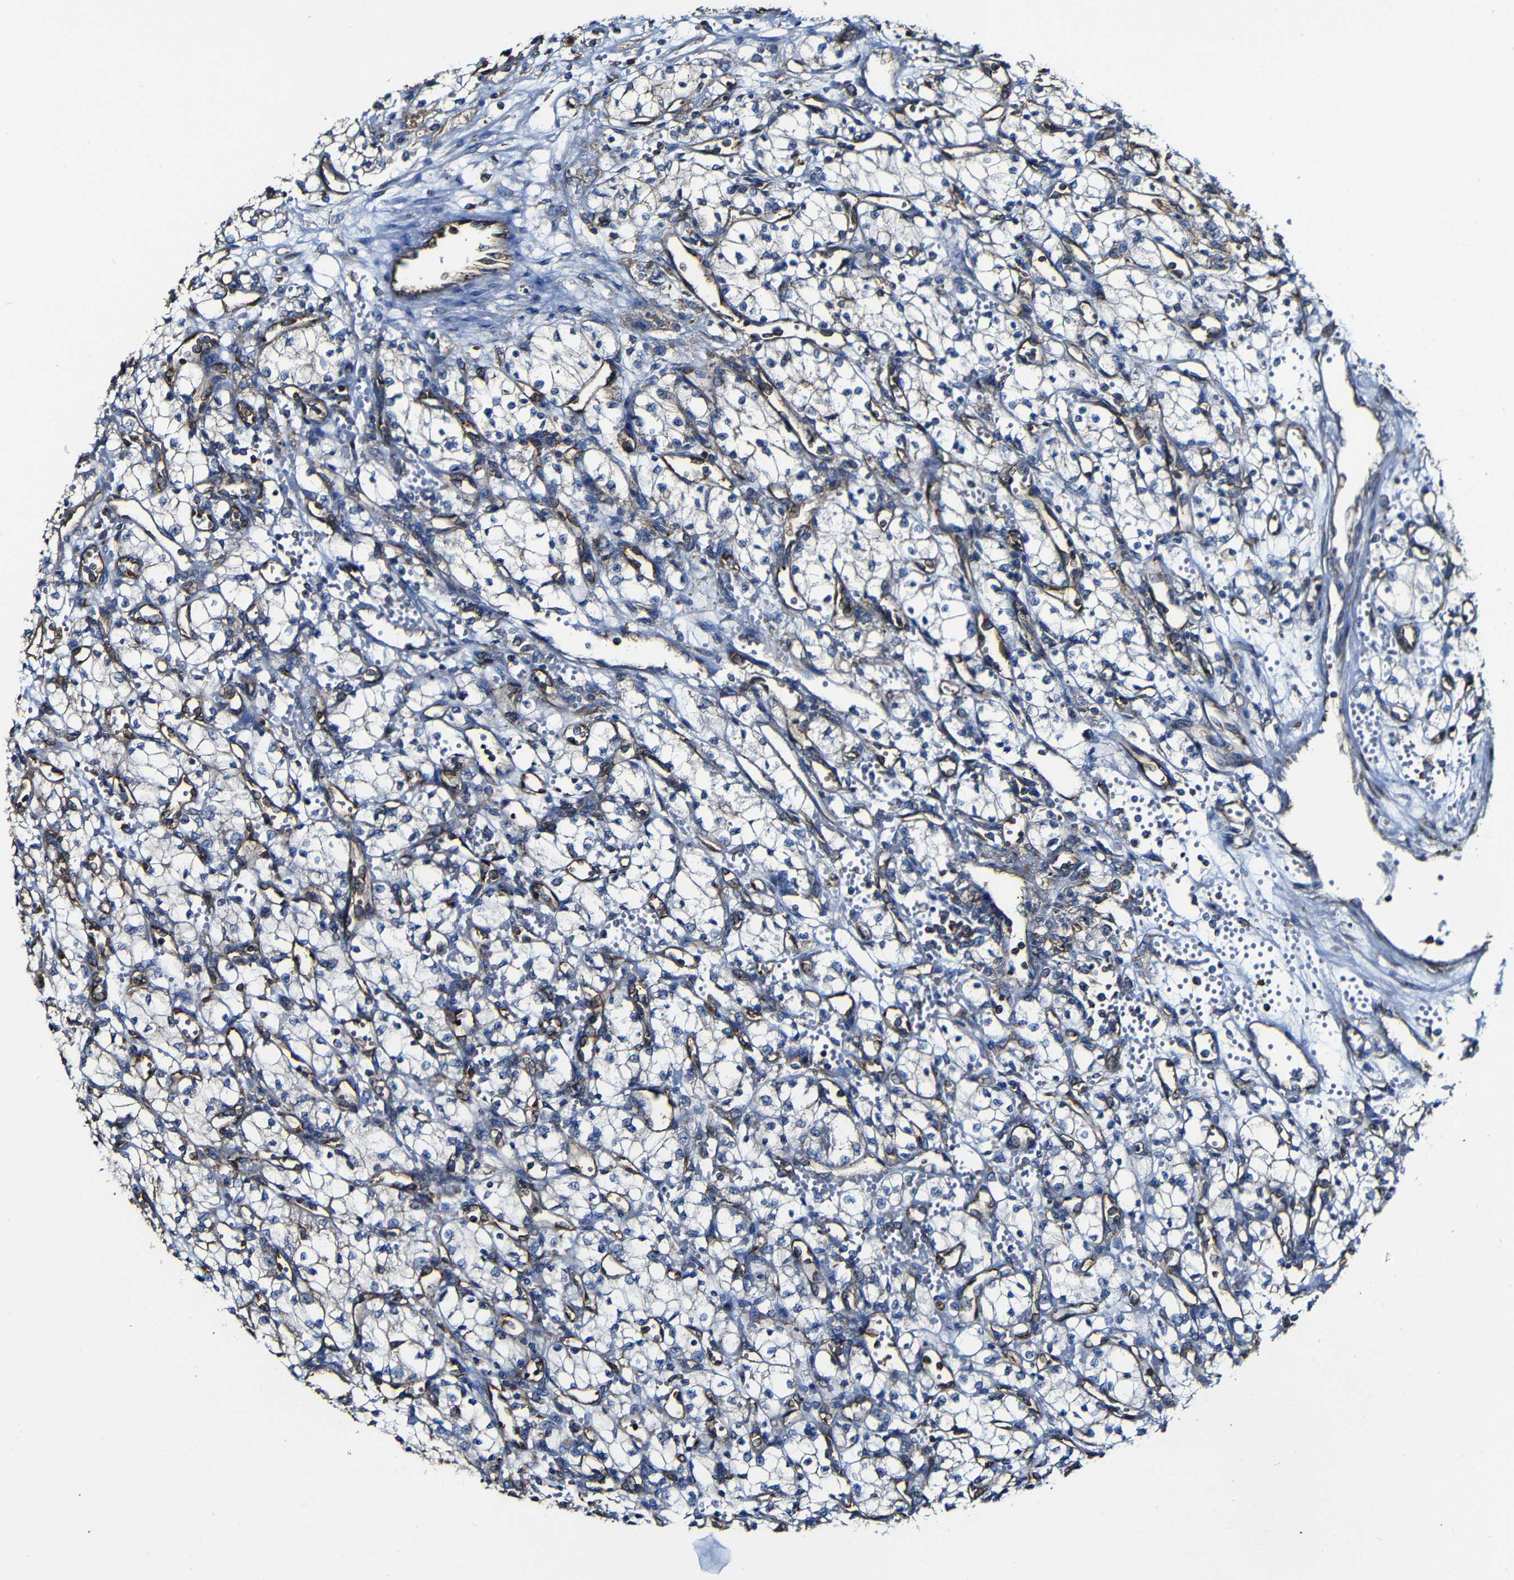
{"staining": {"intensity": "negative", "quantity": "none", "location": "none"}, "tissue": "renal cancer", "cell_type": "Tumor cells", "image_type": "cancer", "snomed": [{"axis": "morphology", "description": "Normal tissue, NOS"}, {"axis": "morphology", "description": "Adenocarcinoma, NOS"}, {"axis": "topography", "description": "Kidney"}], "caption": "DAB immunohistochemical staining of renal cancer (adenocarcinoma) shows no significant positivity in tumor cells.", "gene": "MSN", "patient": {"sex": "male", "age": 59}}